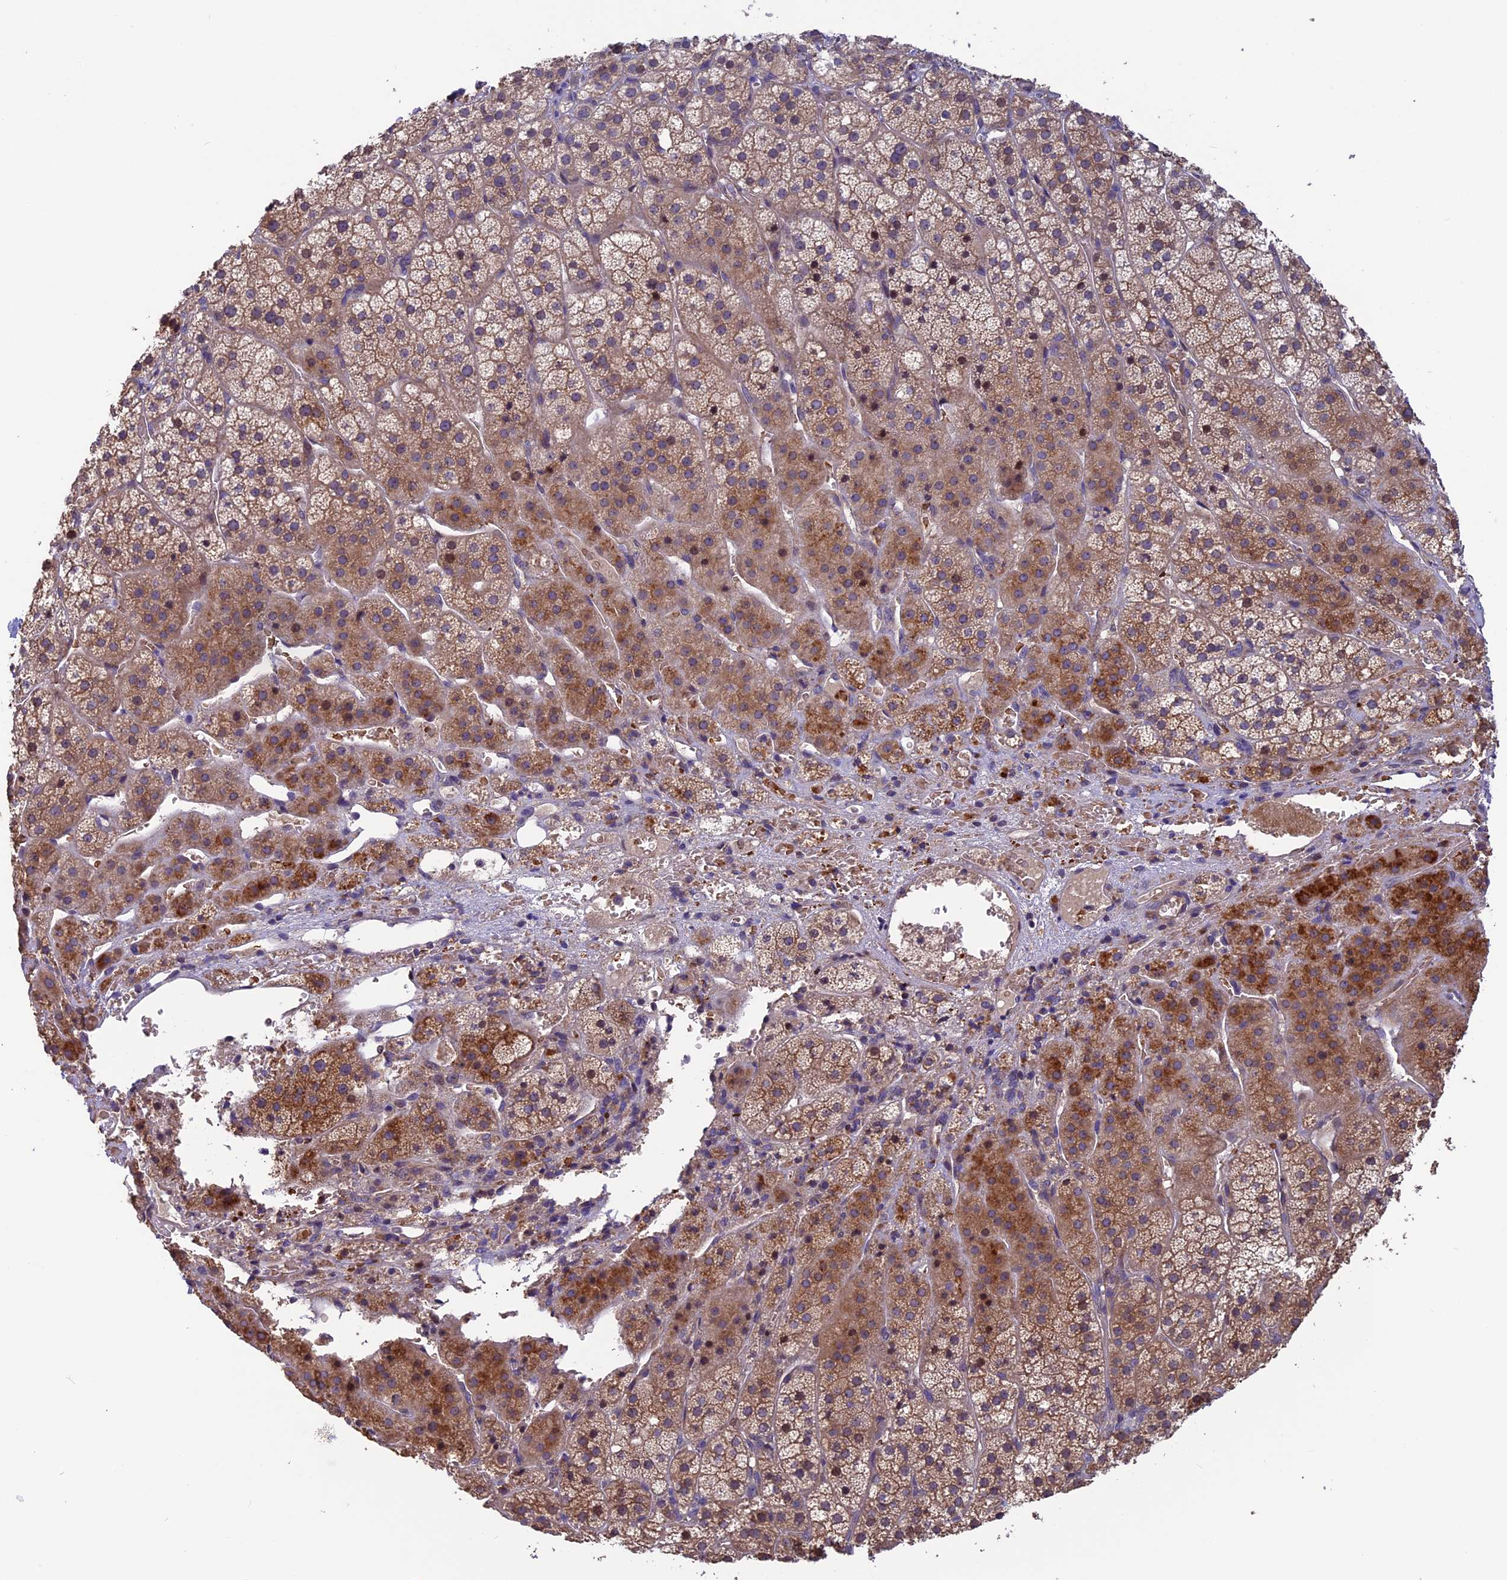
{"staining": {"intensity": "moderate", "quantity": "25%-75%", "location": "cytoplasmic/membranous"}, "tissue": "adrenal gland", "cell_type": "Glandular cells", "image_type": "normal", "snomed": [{"axis": "morphology", "description": "Normal tissue, NOS"}, {"axis": "topography", "description": "Adrenal gland"}], "caption": "Immunohistochemistry (IHC) (DAB) staining of normal adrenal gland exhibits moderate cytoplasmic/membranous protein staining in about 25%-75% of glandular cells. The staining was performed using DAB (3,3'-diaminobenzidine), with brown indicating positive protein expression. Nuclei are stained blue with hematoxylin.", "gene": "CCDC9B", "patient": {"sex": "female", "age": 44}}